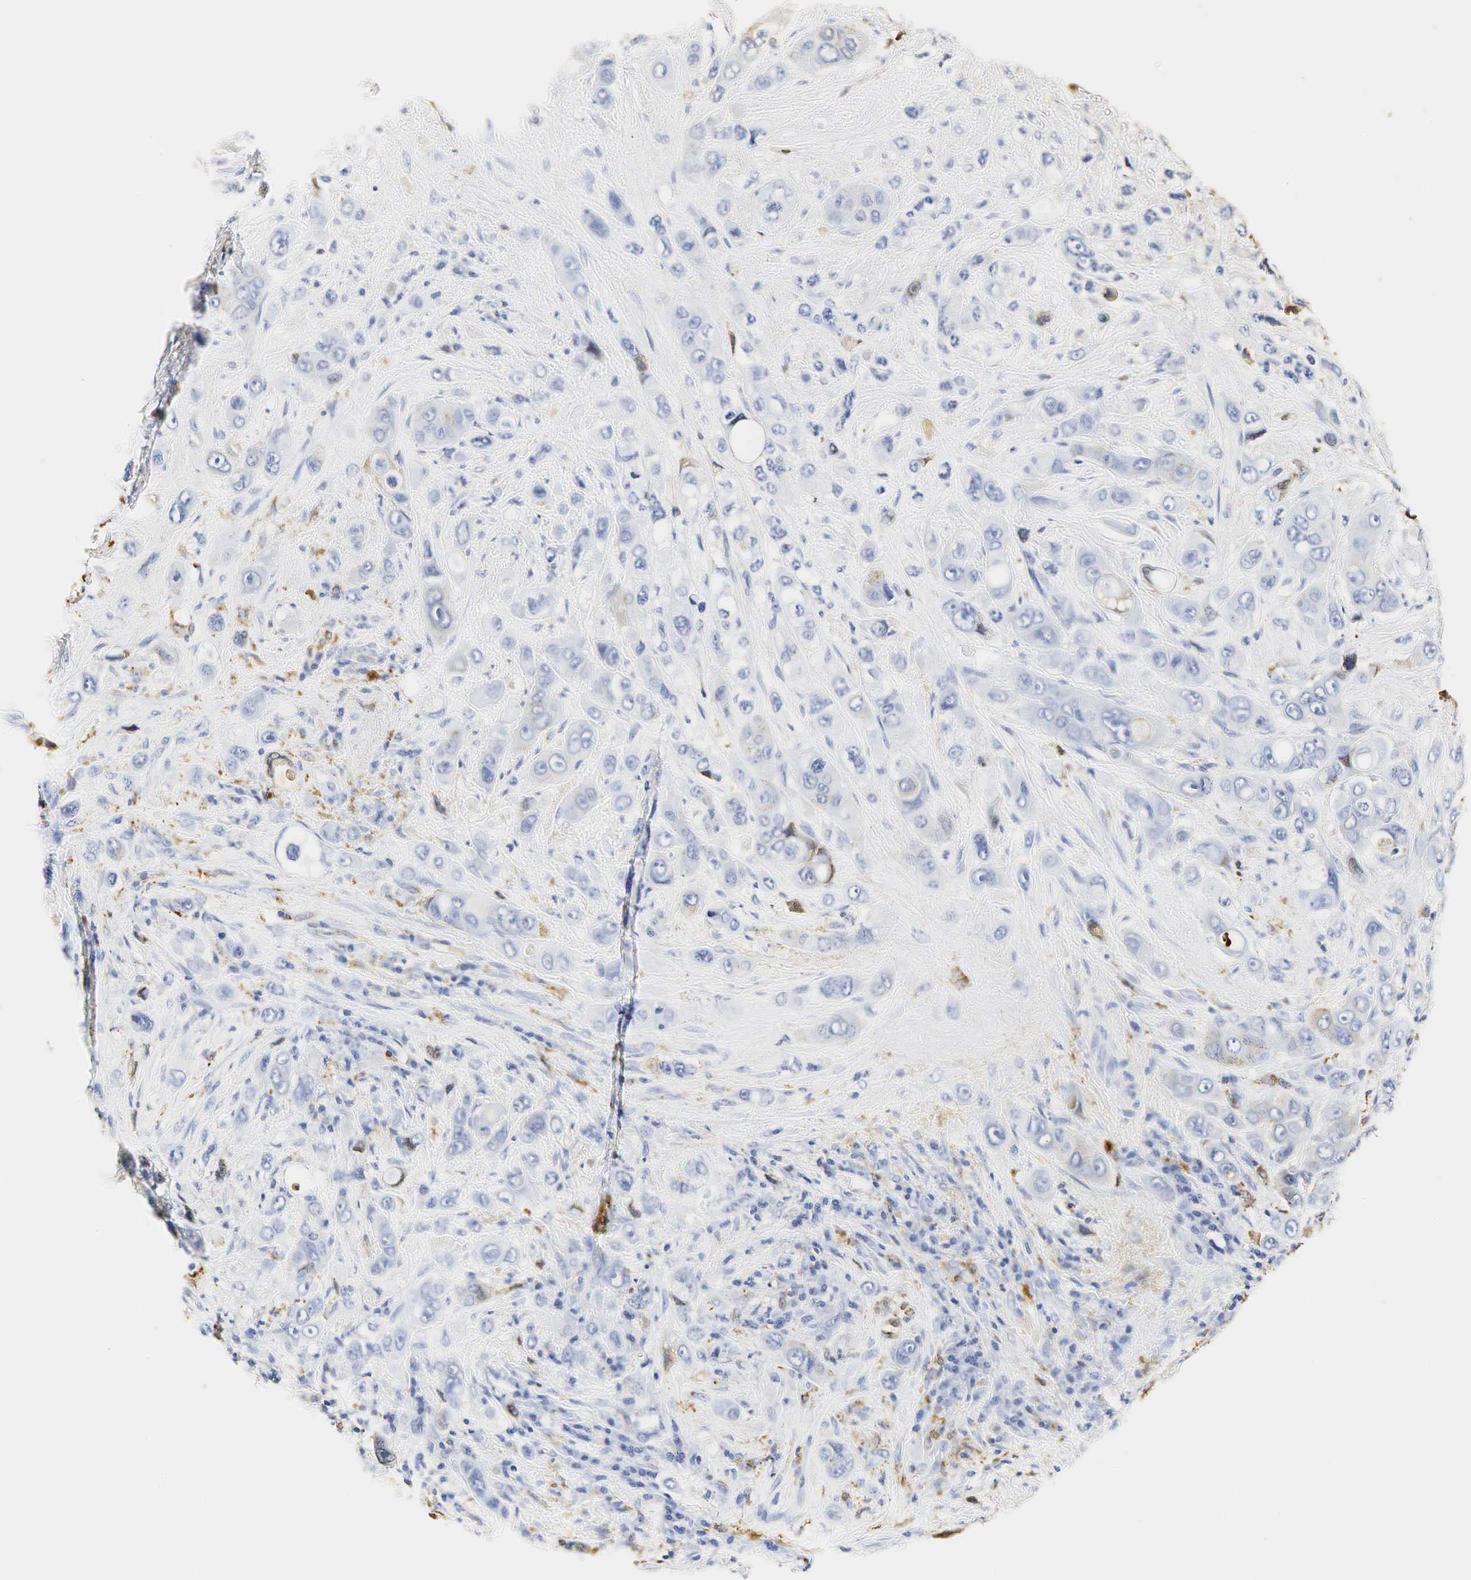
{"staining": {"intensity": "weak", "quantity": "<25%", "location": "cytoplasmic/membranous"}, "tissue": "liver cancer", "cell_type": "Tumor cells", "image_type": "cancer", "snomed": [{"axis": "morphology", "description": "Cholangiocarcinoma"}, {"axis": "topography", "description": "Liver"}], "caption": "A photomicrograph of liver cholangiocarcinoma stained for a protein displays no brown staining in tumor cells.", "gene": "LYZ", "patient": {"sex": "female", "age": 79}}